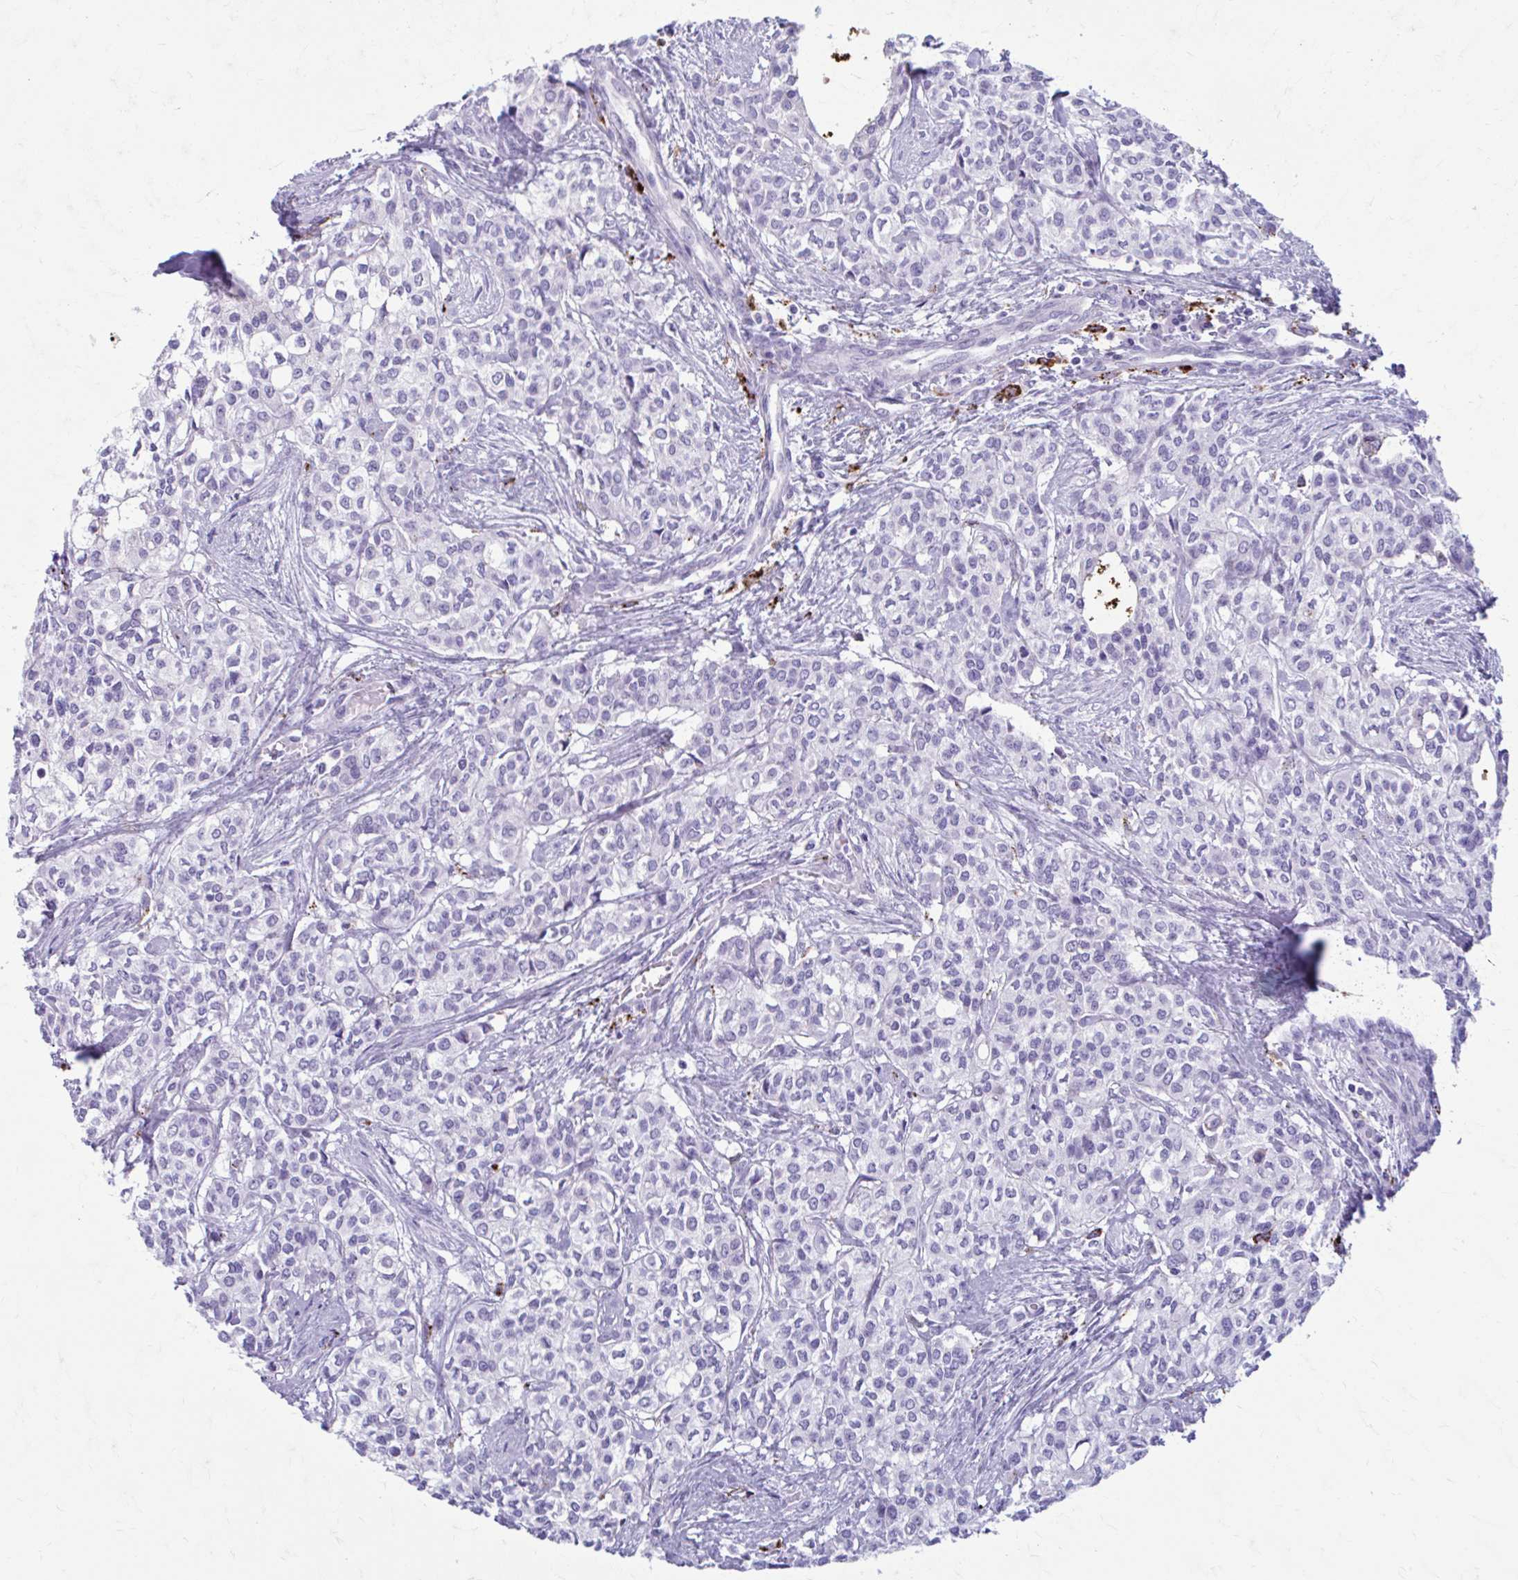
{"staining": {"intensity": "negative", "quantity": "none", "location": "none"}, "tissue": "head and neck cancer", "cell_type": "Tumor cells", "image_type": "cancer", "snomed": [{"axis": "morphology", "description": "Adenocarcinoma, NOS"}, {"axis": "topography", "description": "Head-Neck"}], "caption": "Immunohistochemistry (IHC) photomicrograph of human adenocarcinoma (head and neck) stained for a protein (brown), which shows no expression in tumor cells.", "gene": "C12orf71", "patient": {"sex": "male", "age": 81}}